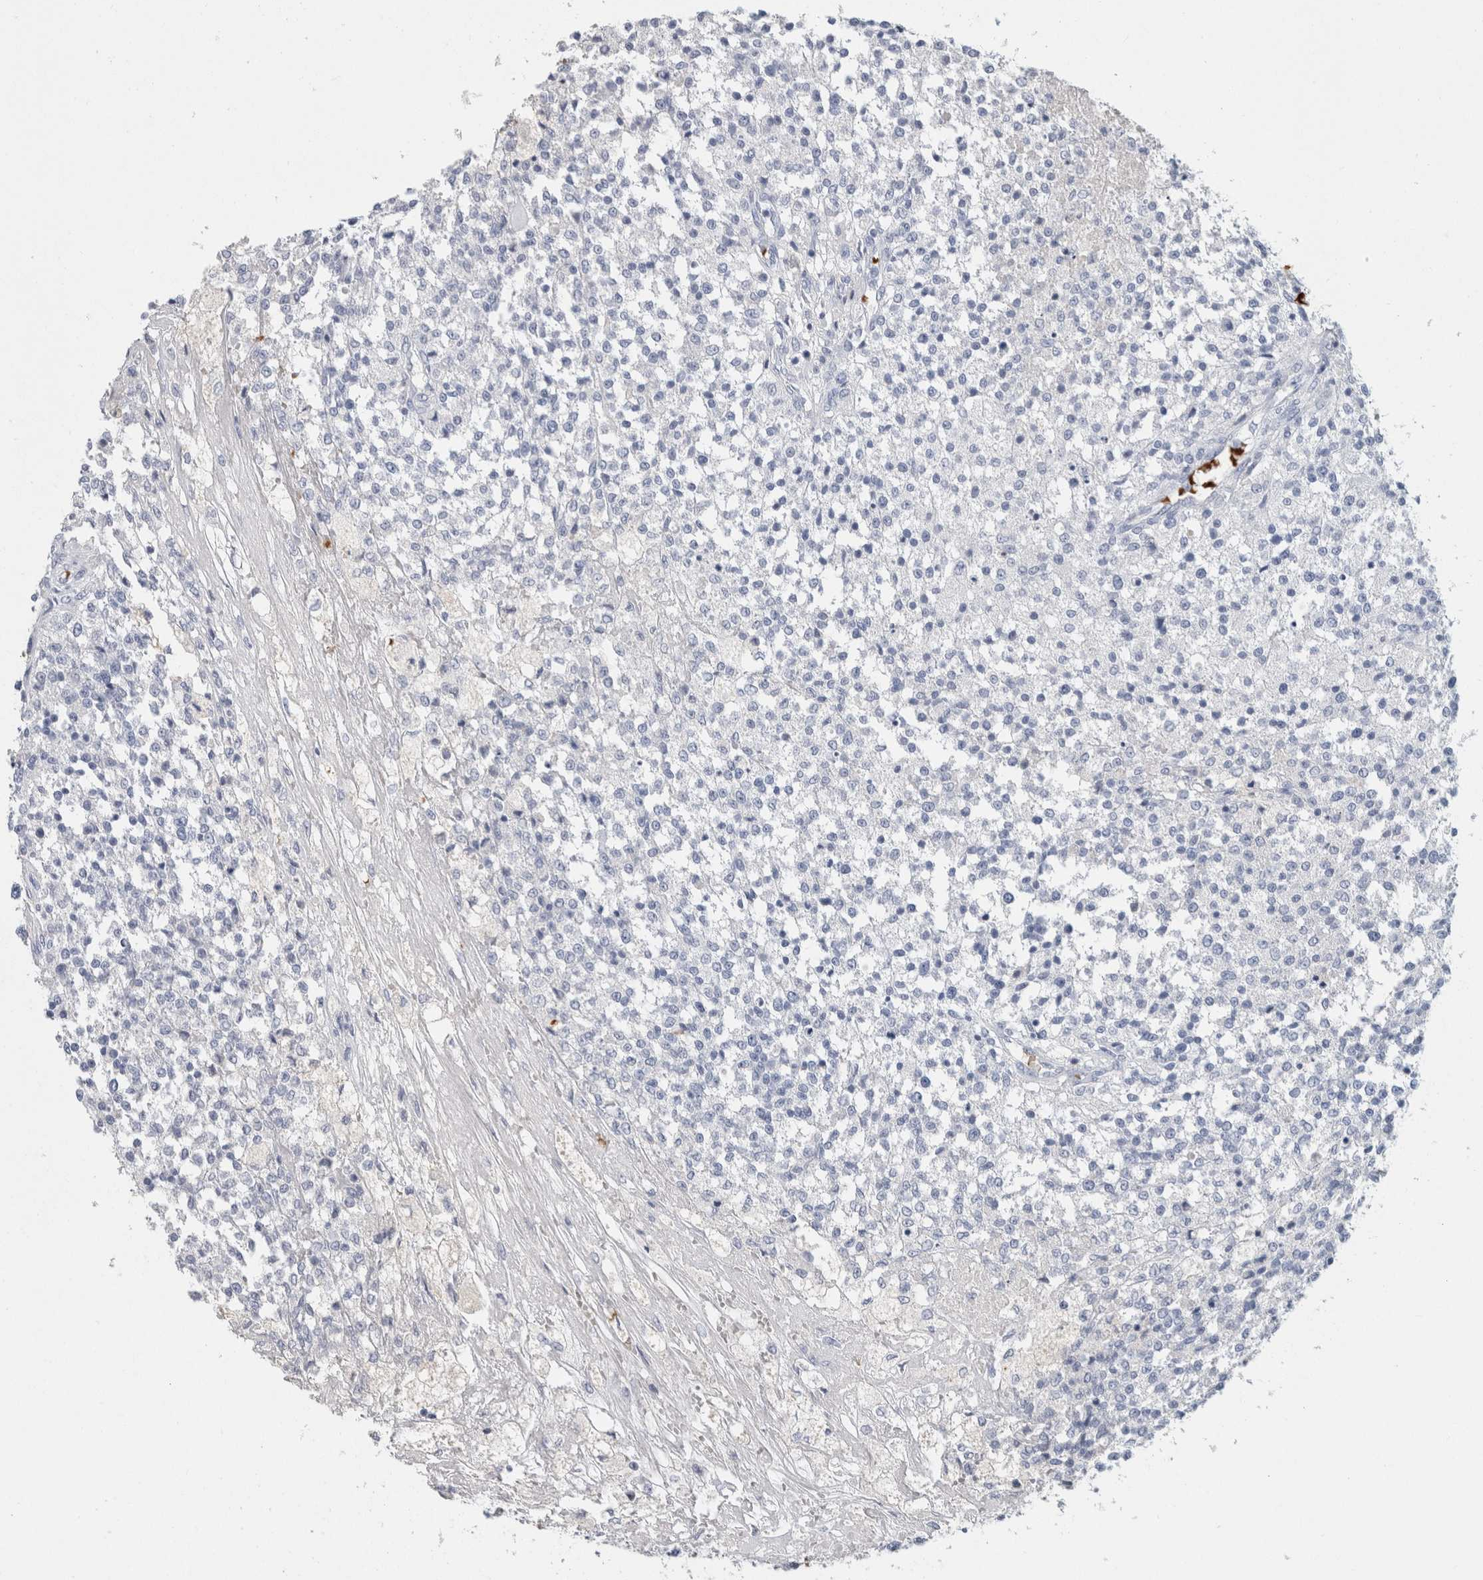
{"staining": {"intensity": "negative", "quantity": "none", "location": "none"}, "tissue": "testis cancer", "cell_type": "Tumor cells", "image_type": "cancer", "snomed": [{"axis": "morphology", "description": "Seminoma, NOS"}, {"axis": "topography", "description": "Testis"}], "caption": "A high-resolution photomicrograph shows IHC staining of testis cancer (seminoma), which exhibits no significant positivity in tumor cells.", "gene": "CA1", "patient": {"sex": "male", "age": 59}}